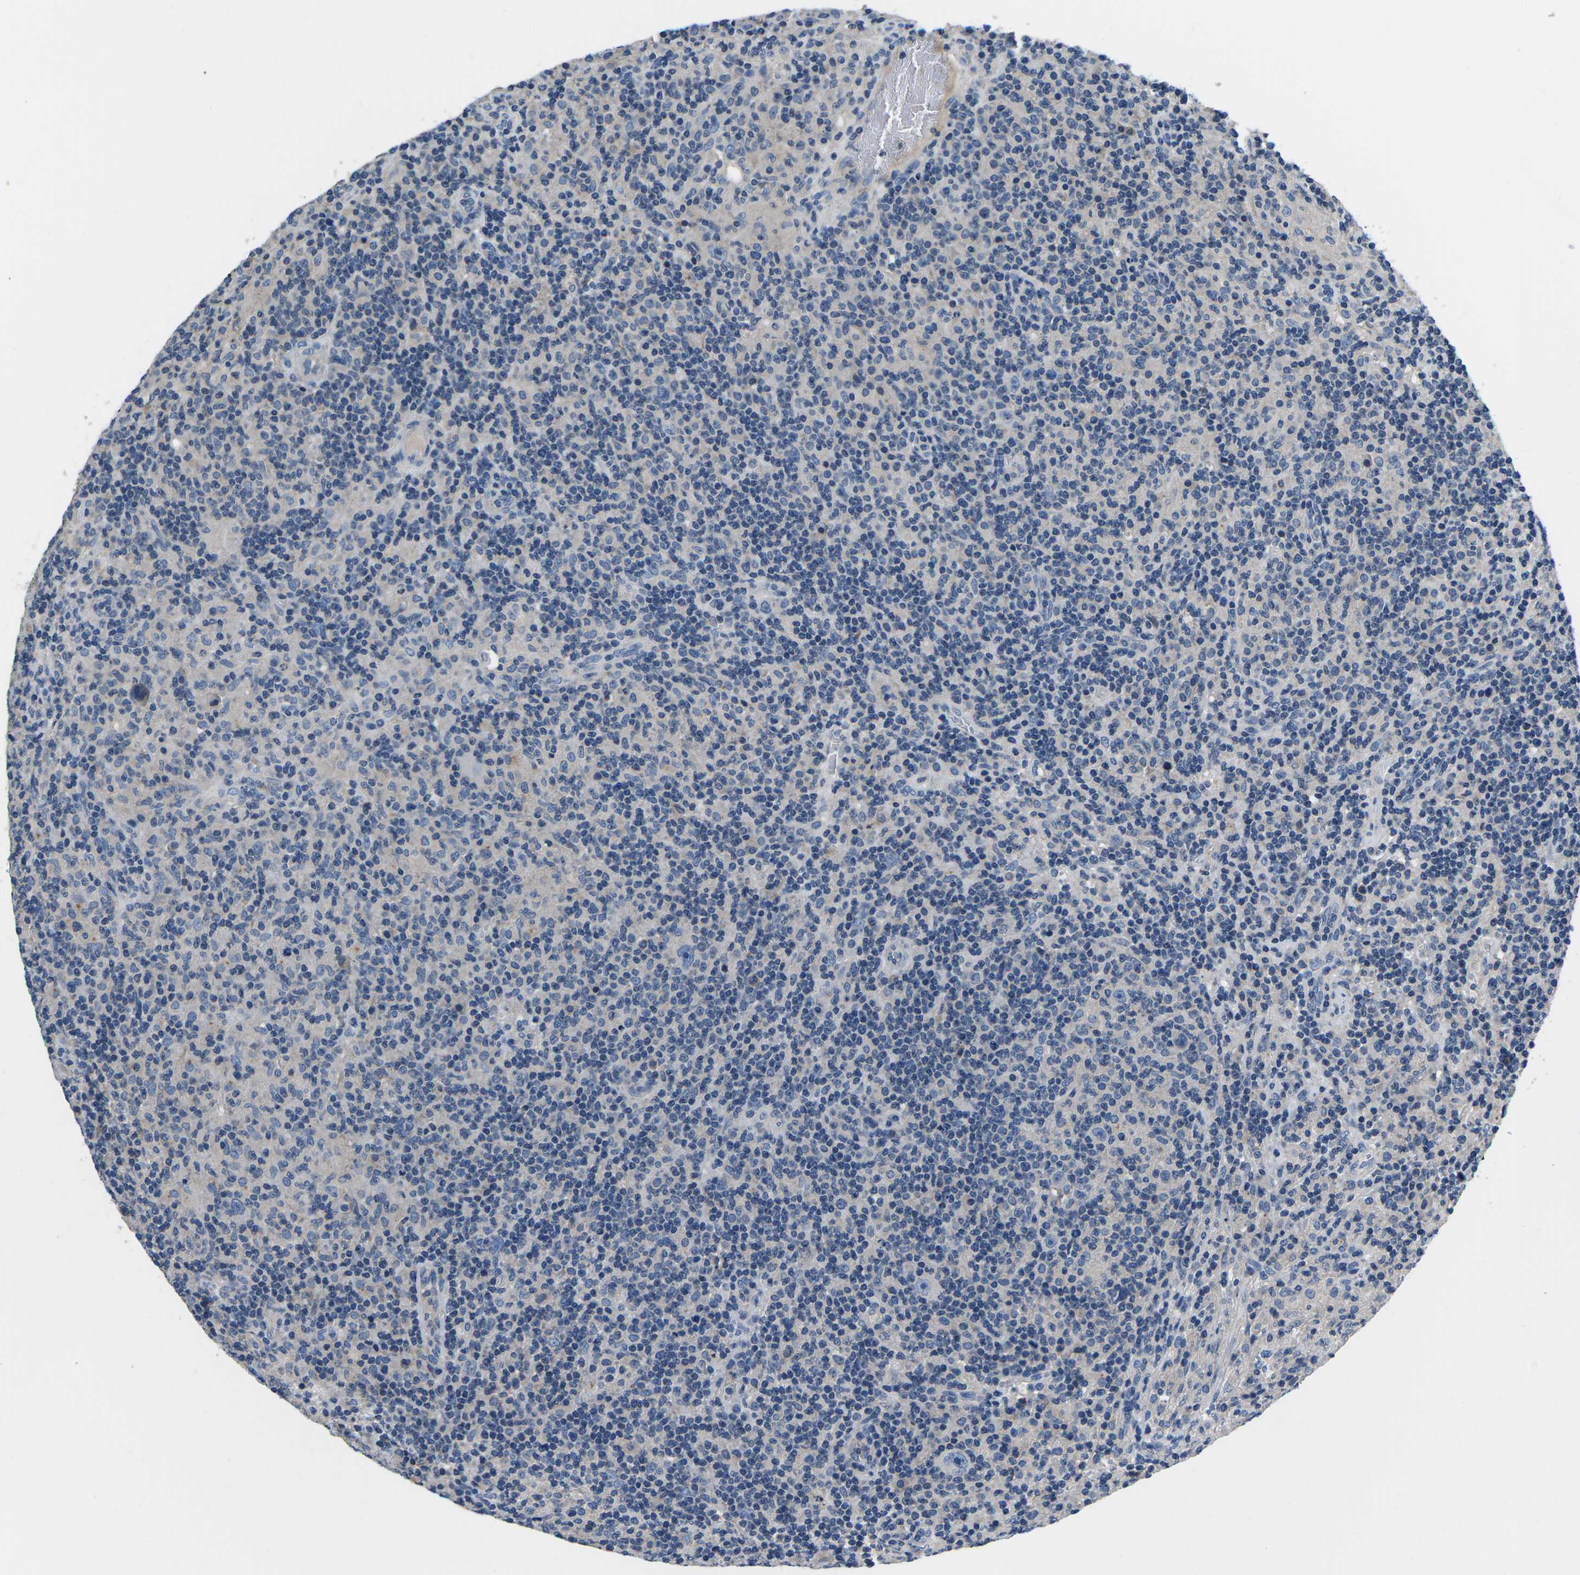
{"staining": {"intensity": "negative", "quantity": "none", "location": "none"}, "tissue": "lymphoma", "cell_type": "Tumor cells", "image_type": "cancer", "snomed": [{"axis": "morphology", "description": "Hodgkin's disease, NOS"}, {"axis": "topography", "description": "Lymph node"}], "caption": "Immunohistochemistry of lymphoma displays no expression in tumor cells.", "gene": "PDCD6IP", "patient": {"sex": "male", "age": 70}}